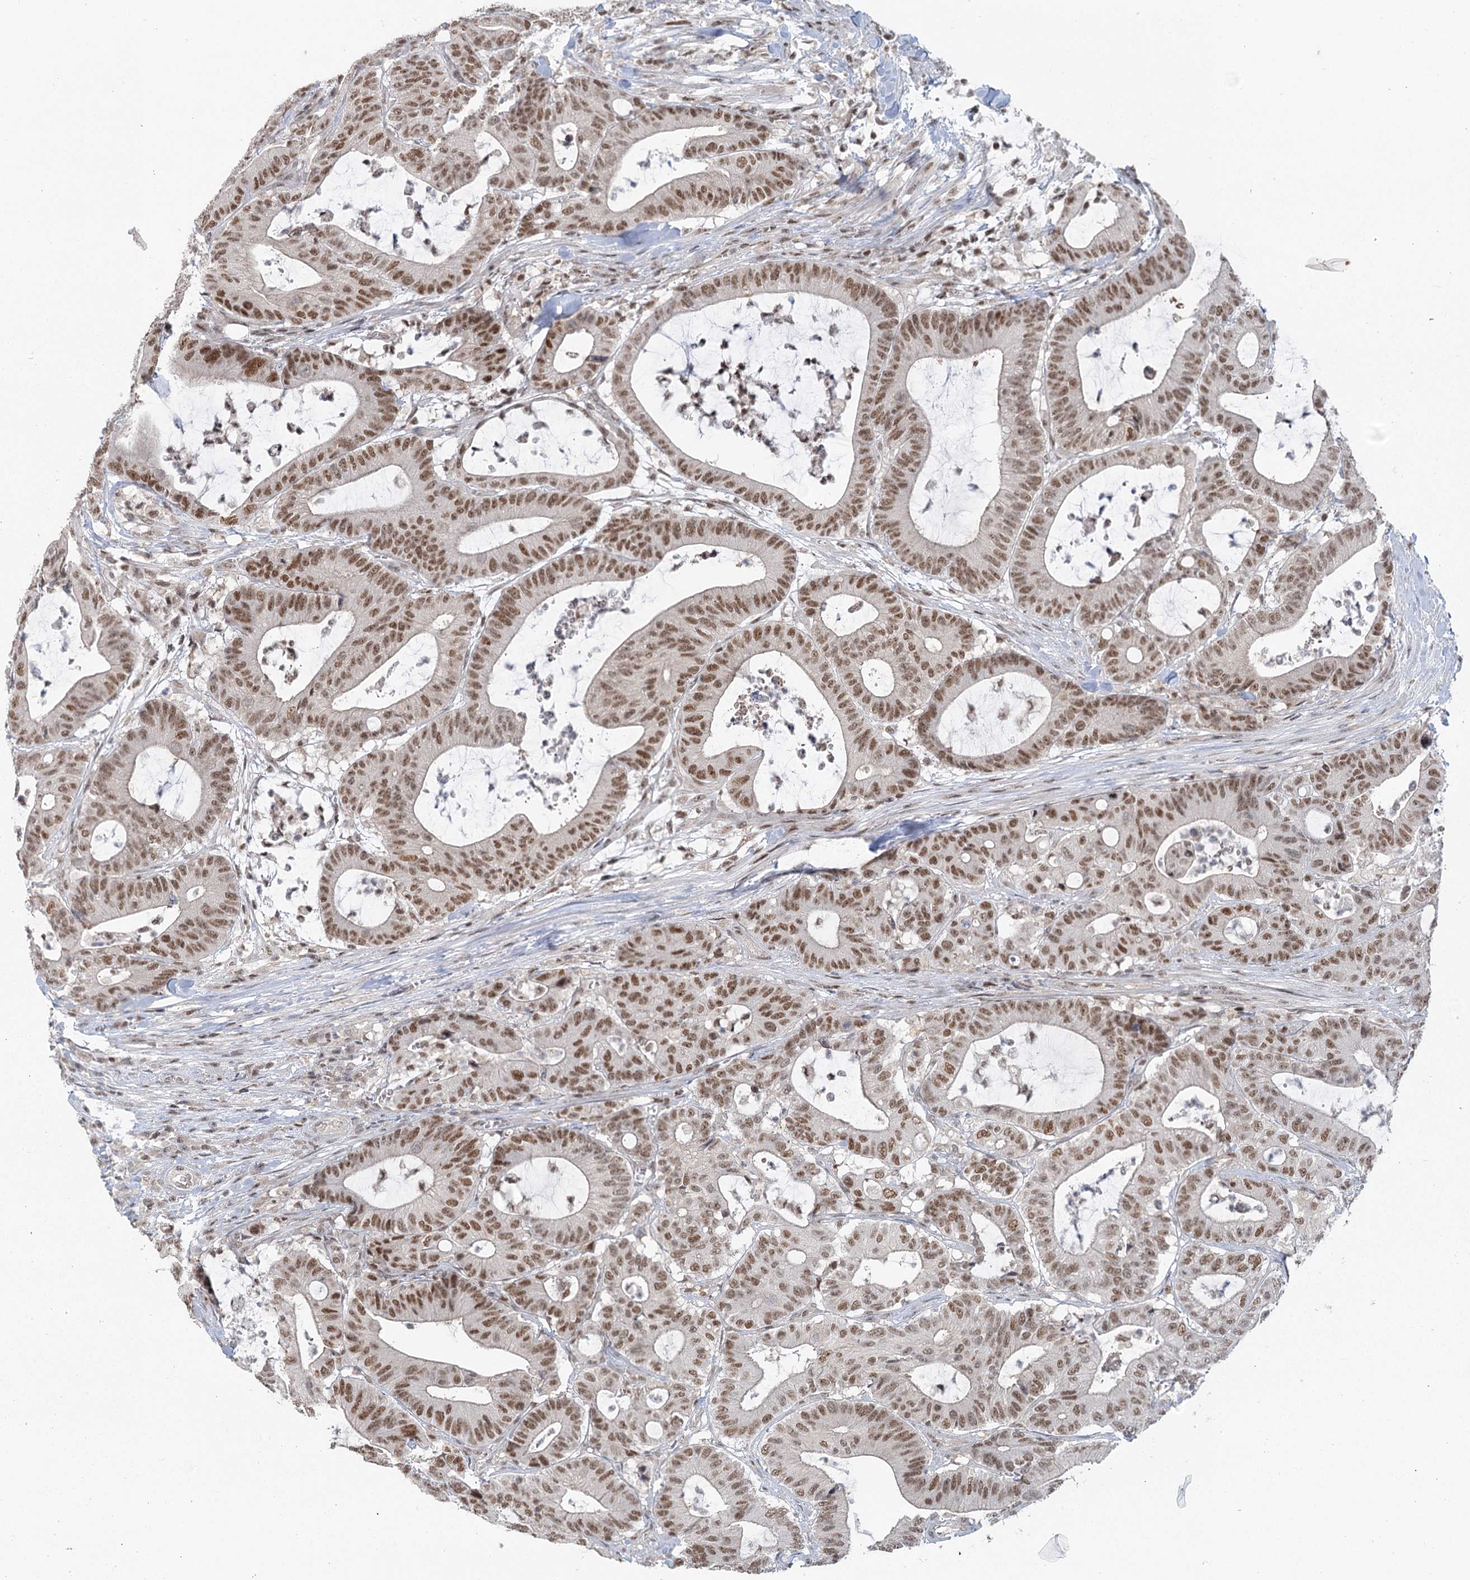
{"staining": {"intensity": "moderate", "quantity": ">75%", "location": "nuclear"}, "tissue": "colorectal cancer", "cell_type": "Tumor cells", "image_type": "cancer", "snomed": [{"axis": "morphology", "description": "Adenocarcinoma, NOS"}, {"axis": "topography", "description": "Colon"}], "caption": "Human colorectal cancer stained for a protein (brown) exhibits moderate nuclear positive expression in approximately >75% of tumor cells.", "gene": "PDS5A", "patient": {"sex": "female", "age": 84}}